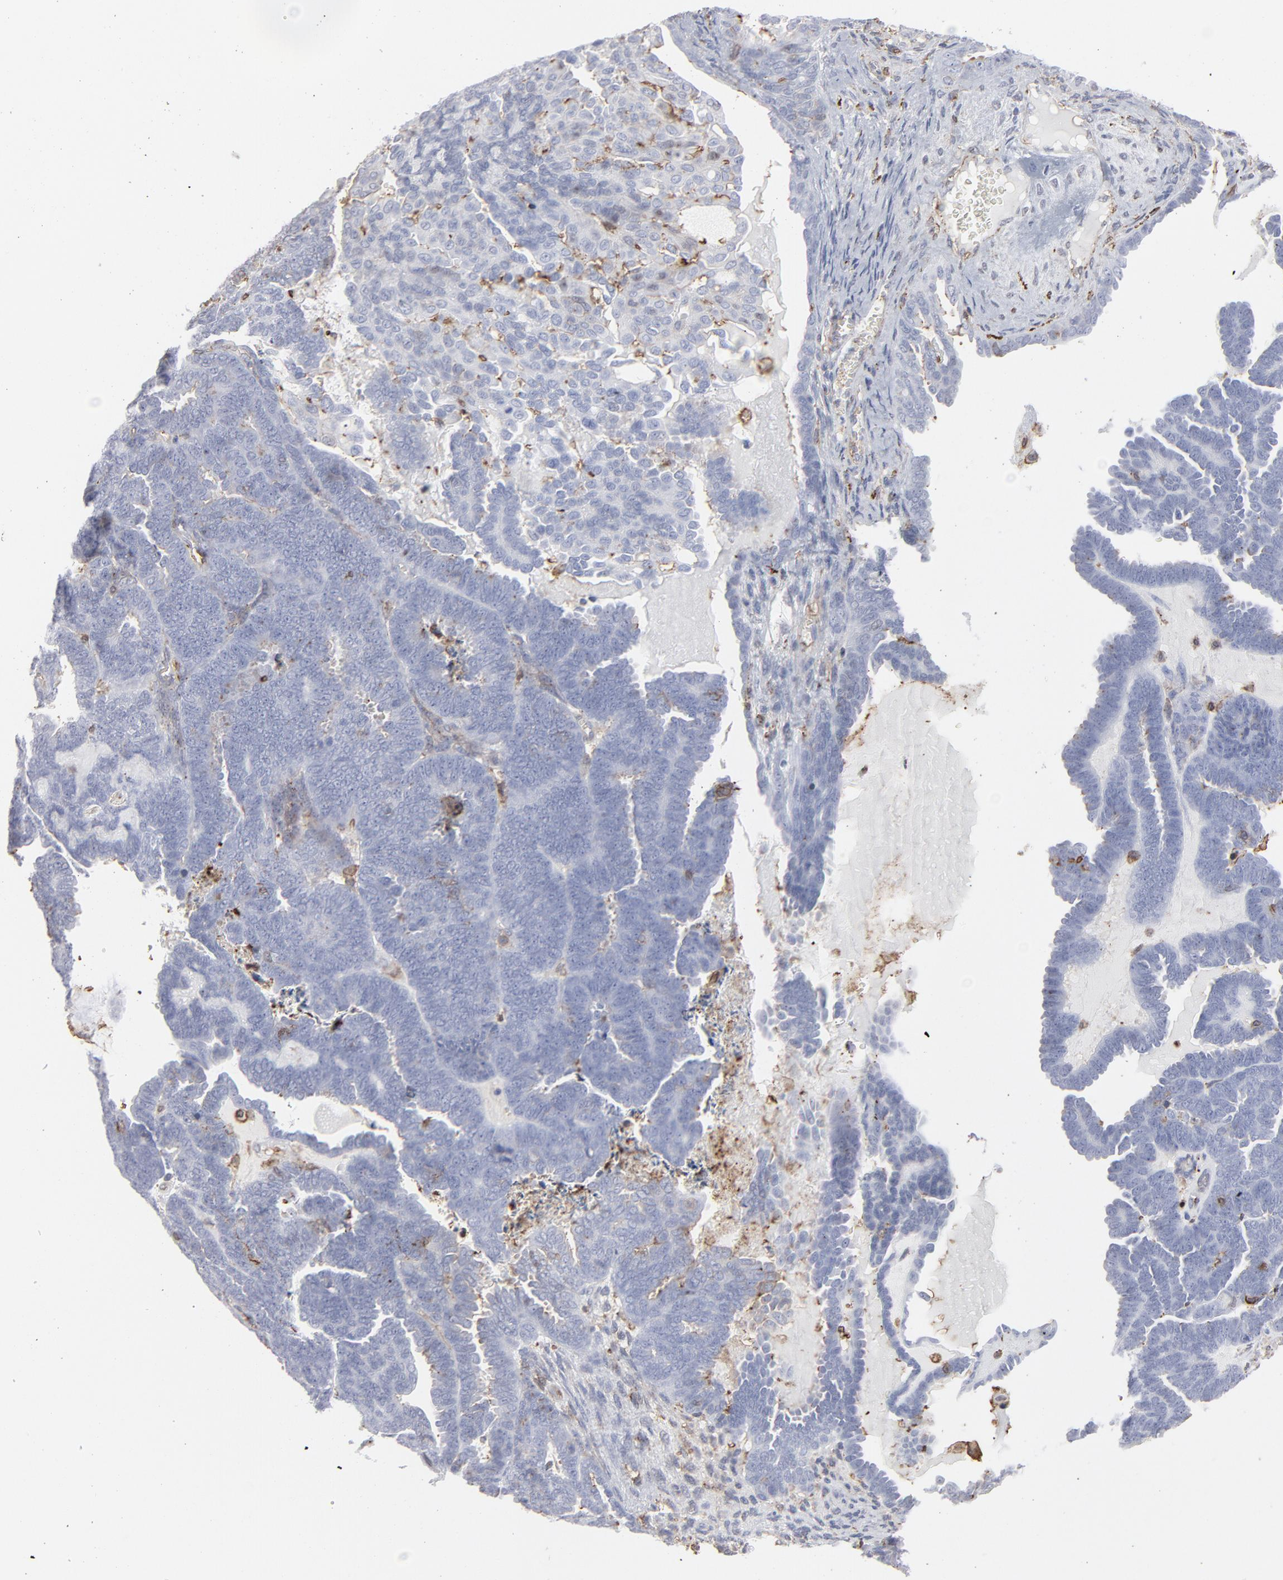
{"staining": {"intensity": "weak", "quantity": "<25%", "location": "cytoplasmic/membranous"}, "tissue": "endometrial cancer", "cell_type": "Tumor cells", "image_type": "cancer", "snomed": [{"axis": "morphology", "description": "Neoplasm, malignant, NOS"}, {"axis": "topography", "description": "Endometrium"}], "caption": "Tumor cells are negative for protein expression in human neoplasm (malignant) (endometrial).", "gene": "ANXA5", "patient": {"sex": "female", "age": 74}}